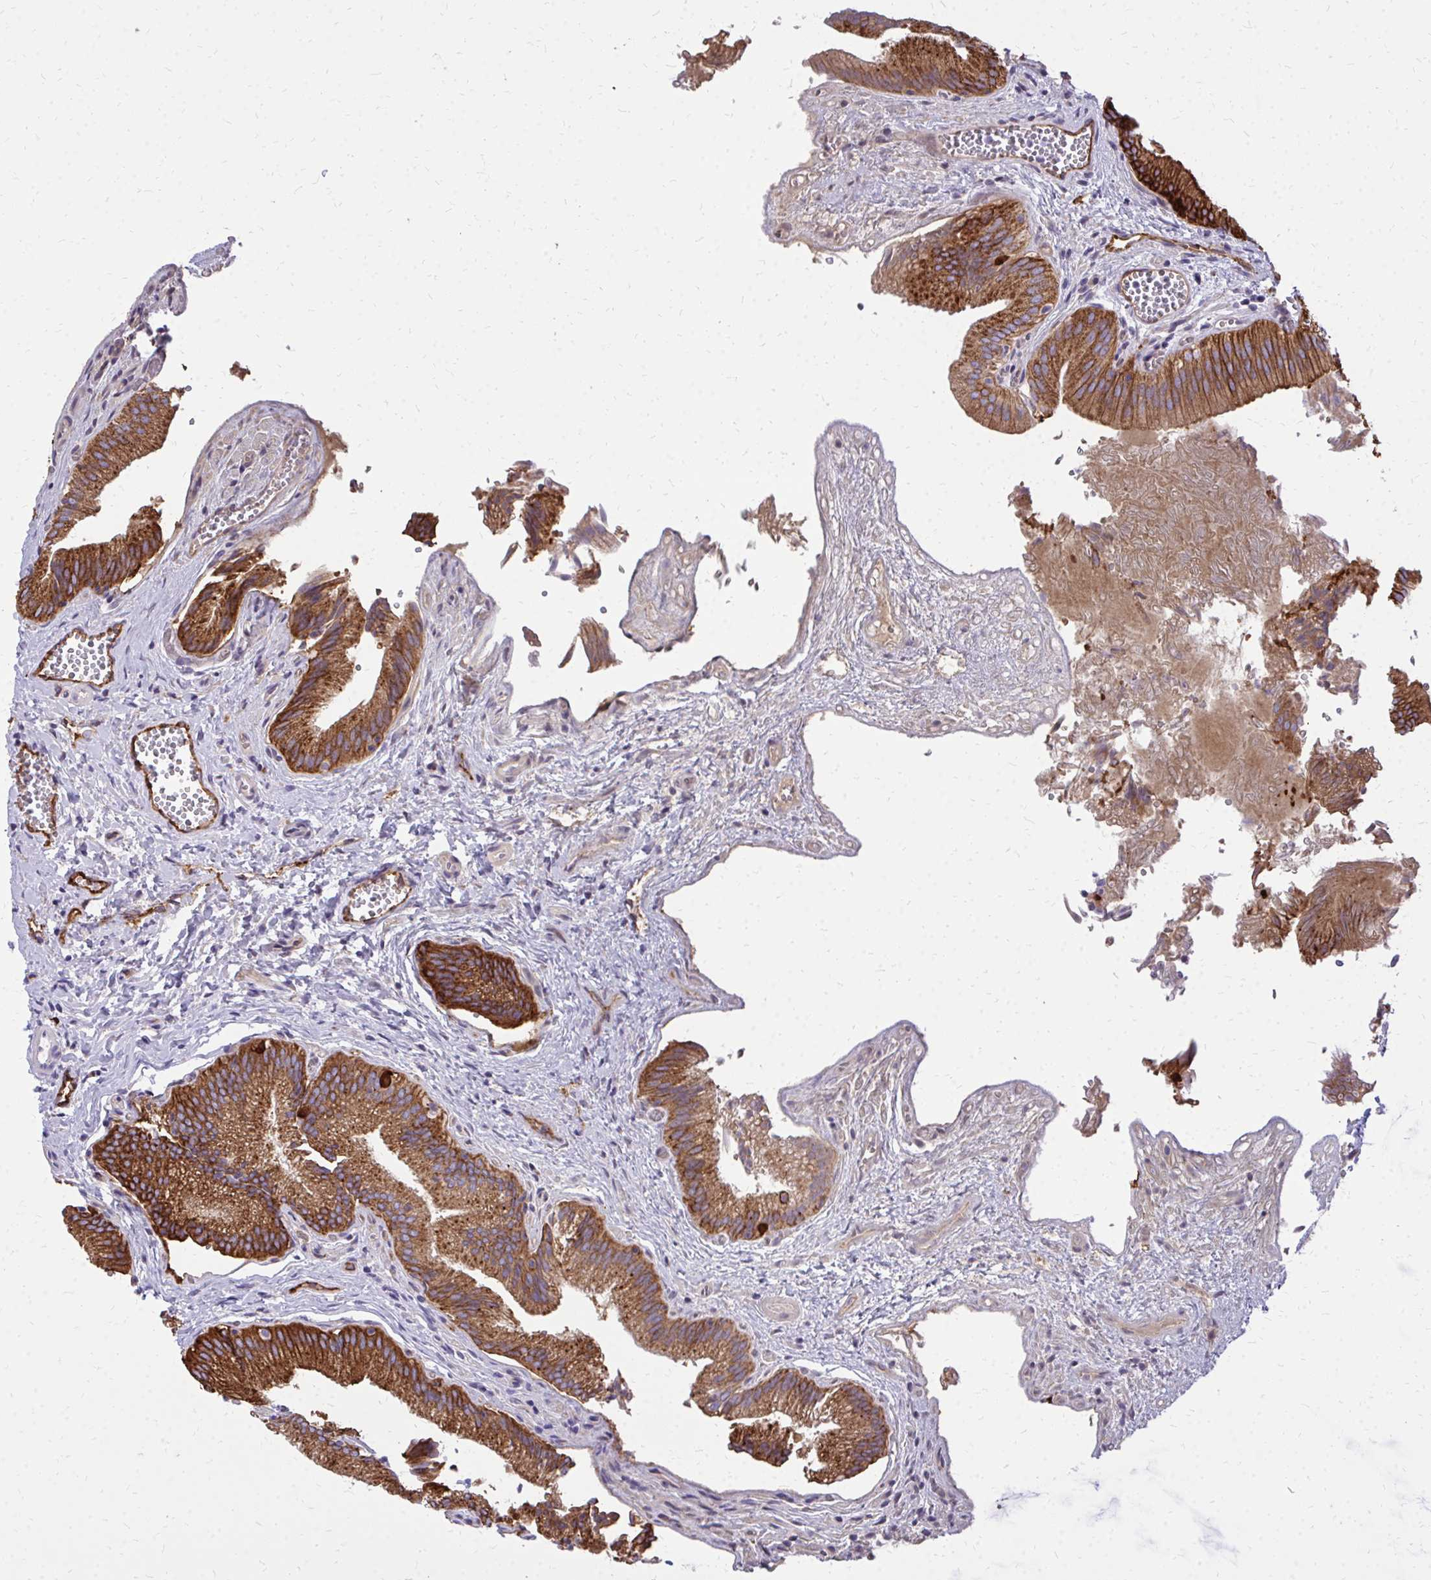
{"staining": {"intensity": "strong", "quantity": ">75%", "location": "cytoplasmic/membranous"}, "tissue": "gallbladder", "cell_type": "Glandular cells", "image_type": "normal", "snomed": [{"axis": "morphology", "description": "Normal tissue, NOS"}, {"axis": "topography", "description": "Gallbladder"}], "caption": "This photomicrograph displays normal gallbladder stained with immunohistochemistry (IHC) to label a protein in brown. The cytoplasmic/membranous of glandular cells show strong positivity for the protein. Nuclei are counter-stained blue.", "gene": "MARCKSL1", "patient": {"sex": "male", "age": 17}}